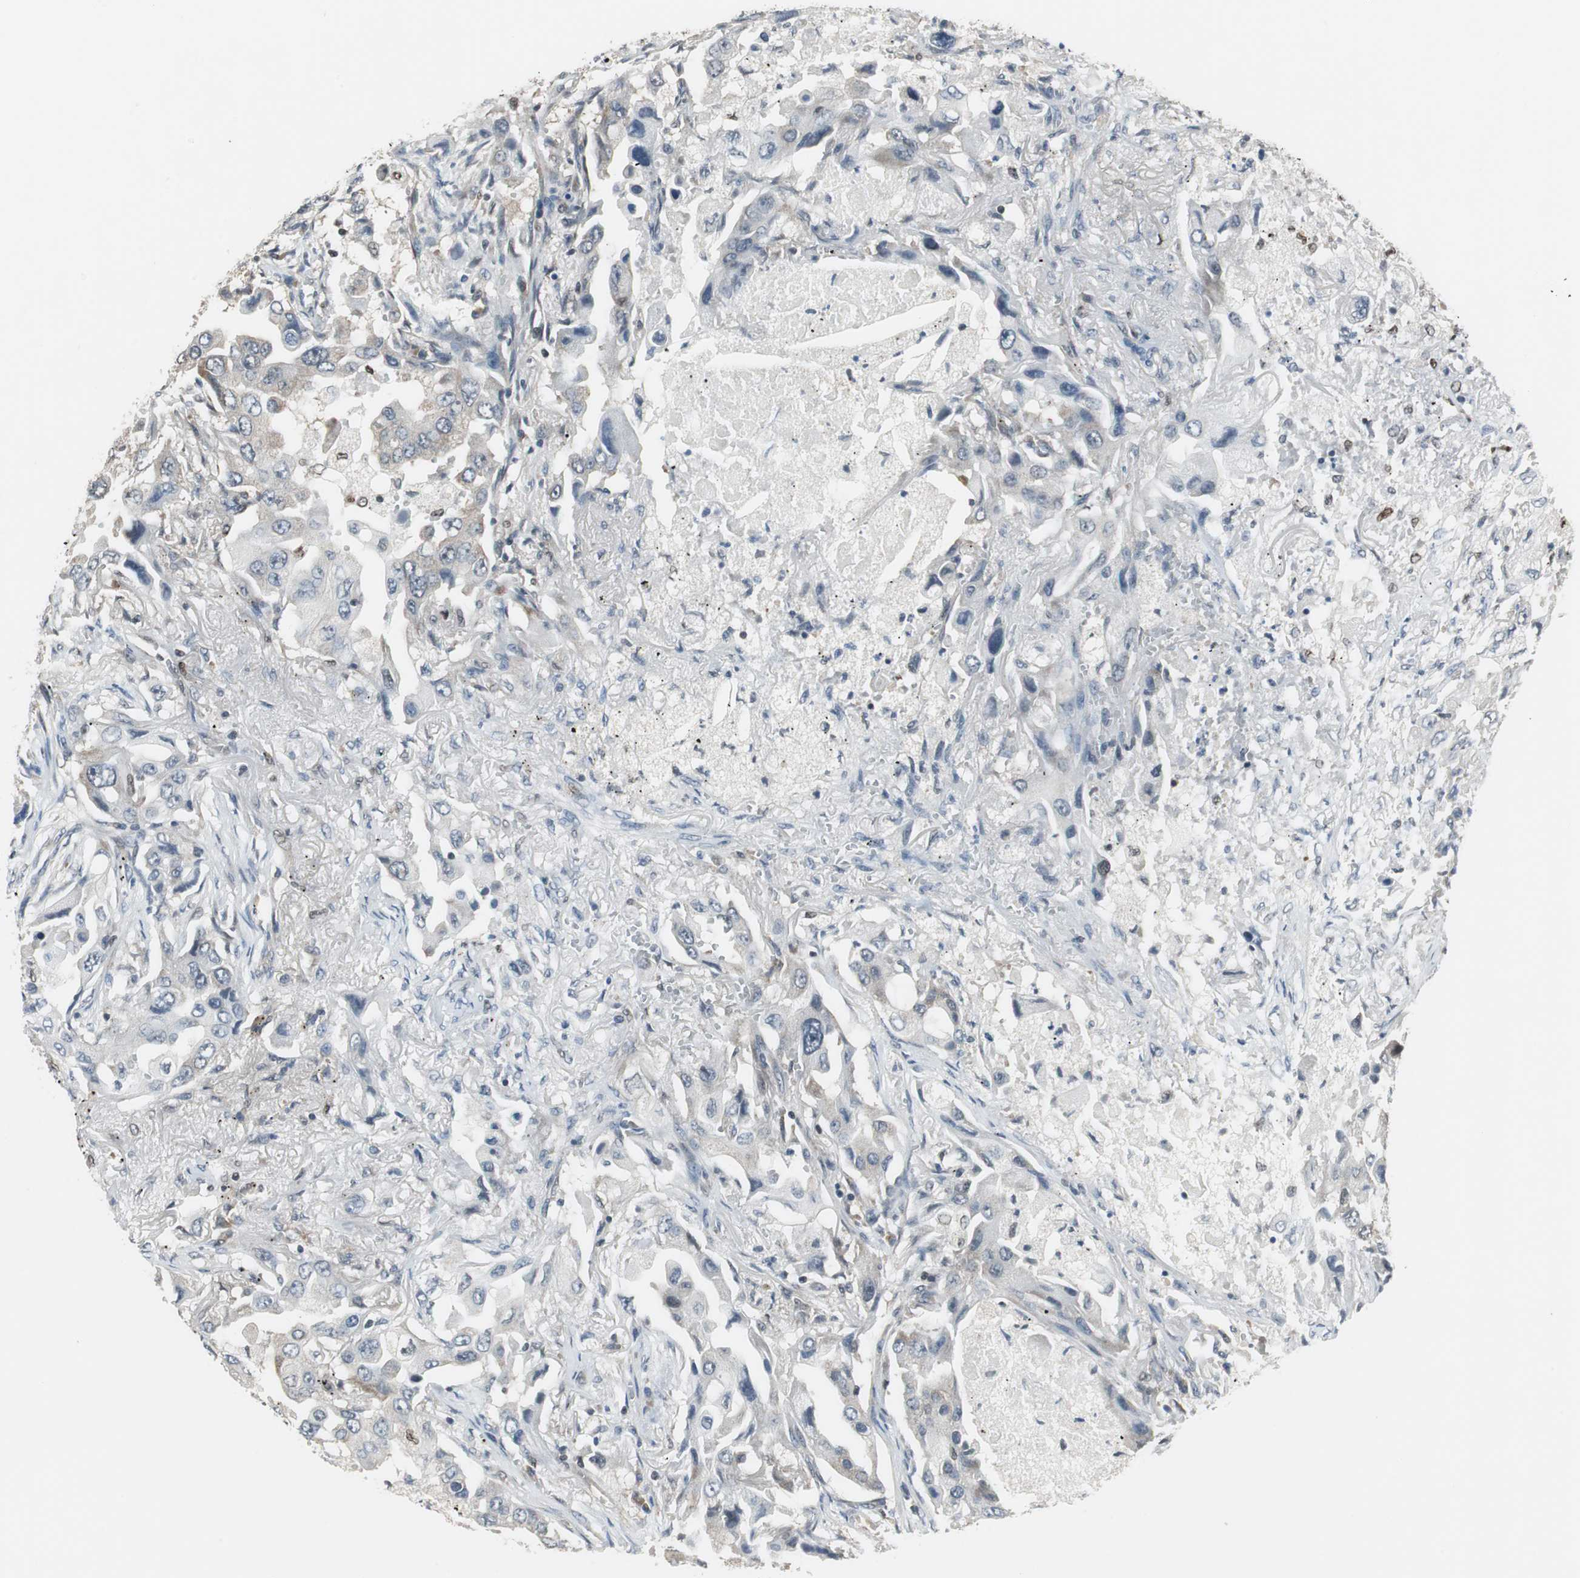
{"staining": {"intensity": "negative", "quantity": "none", "location": "none"}, "tissue": "lung cancer", "cell_type": "Tumor cells", "image_type": "cancer", "snomed": [{"axis": "morphology", "description": "Adenocarcinoma, NOS"}, {"axis": "topography", "description": "Lung"}], "caption": "IHC image of neoplastic tissue: human lung adenocarcinoma stained with DAB displays no significant protein positivity in tumor cells.", "gene": "MAFB", "patient": {"sex": "female", "age": 65}}